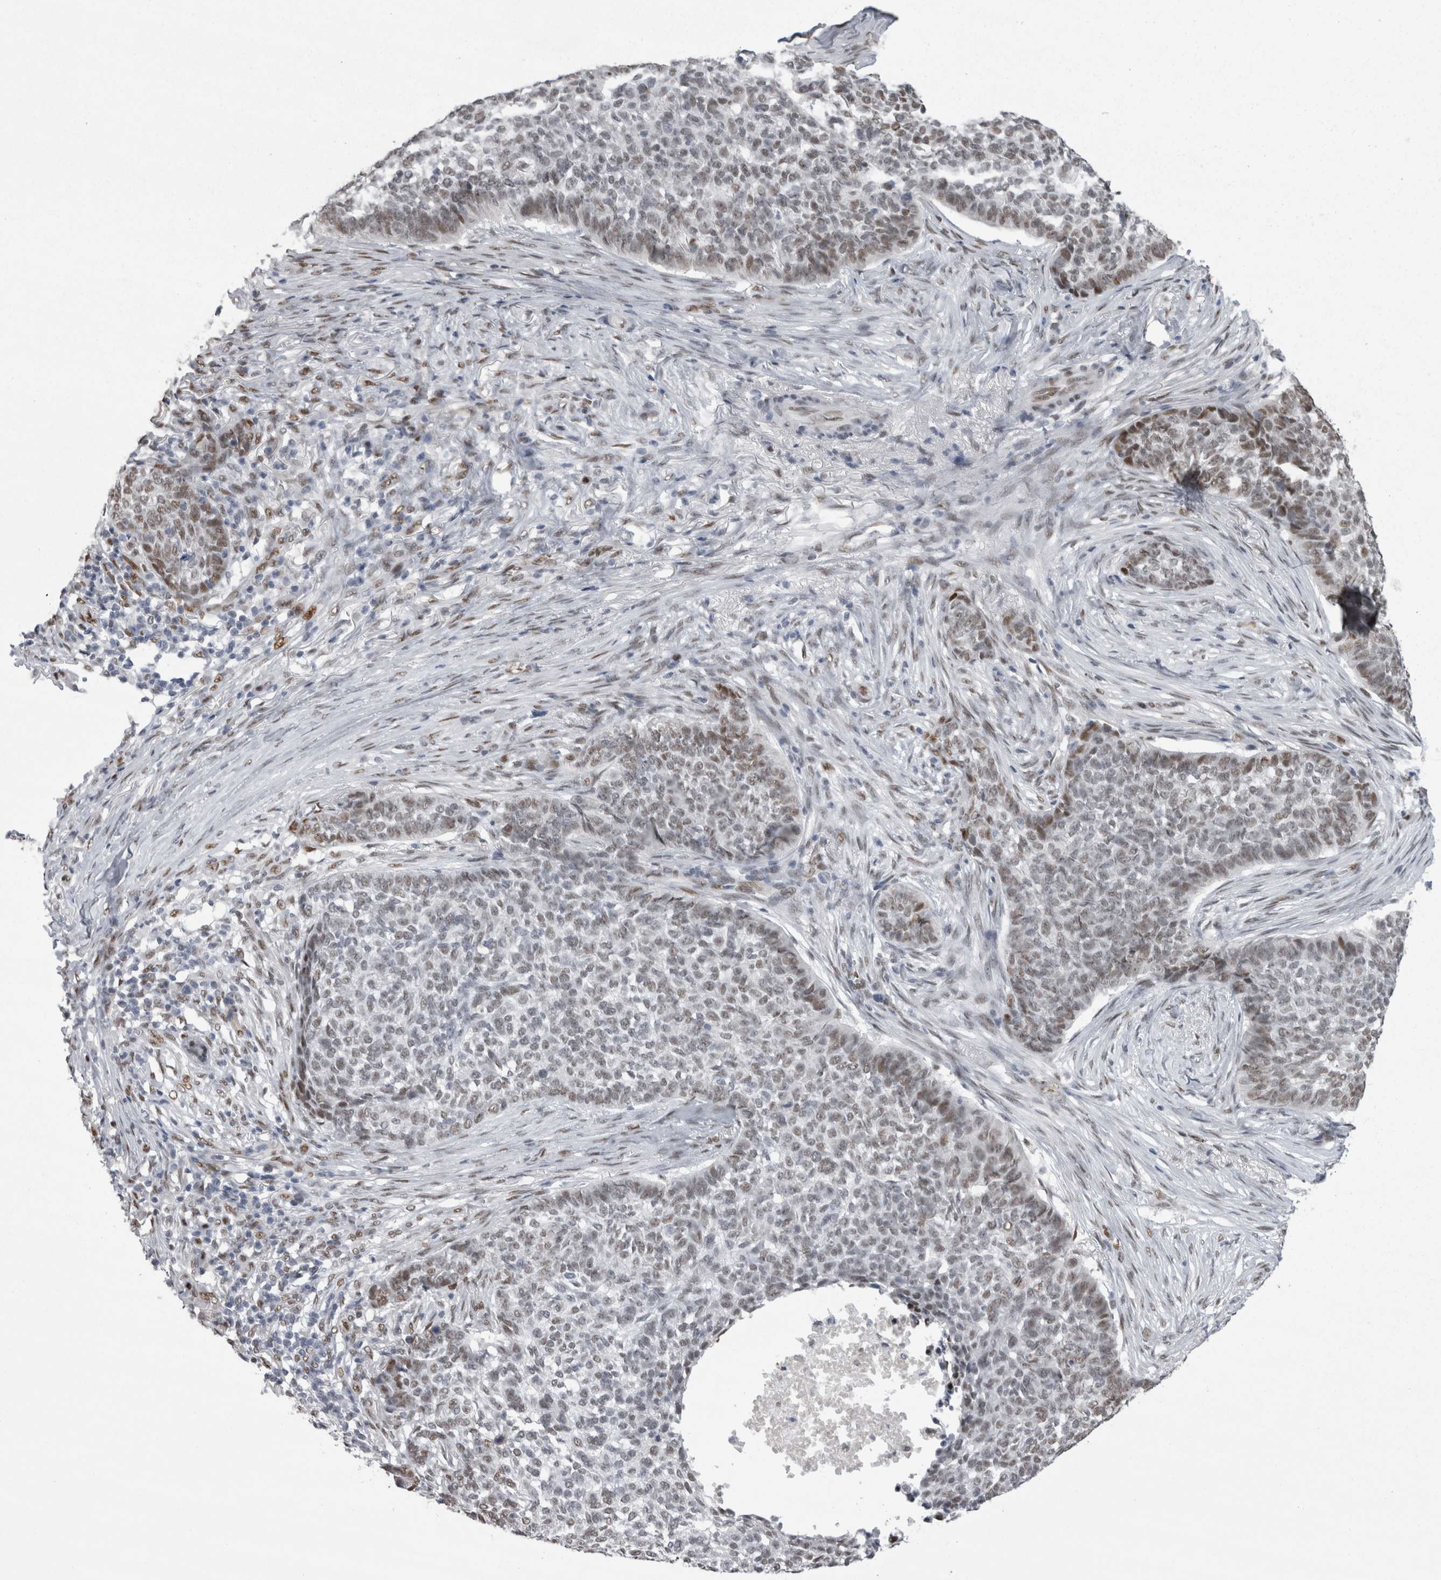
{"staining": {"intensity": "weak", "quantity": "25%-75%", "location": "nuclear"}, "tissue": "skin cancer", "cell_type": "Tumor cells", "image_type": "cancer", "snomed": [{"axis": "morphology", "description": "Basal cell carcinoma"}, {"axis": "topography", "description": "Skin"}], "caption": "Basal cell carcinoma (skin) stained for a protein (brown) demonstrates weak nuclear positive staining in about 25%-75% of tumor cells.", "gene": "C1orf54", "patient": {"sex": "male", "age": 85}}